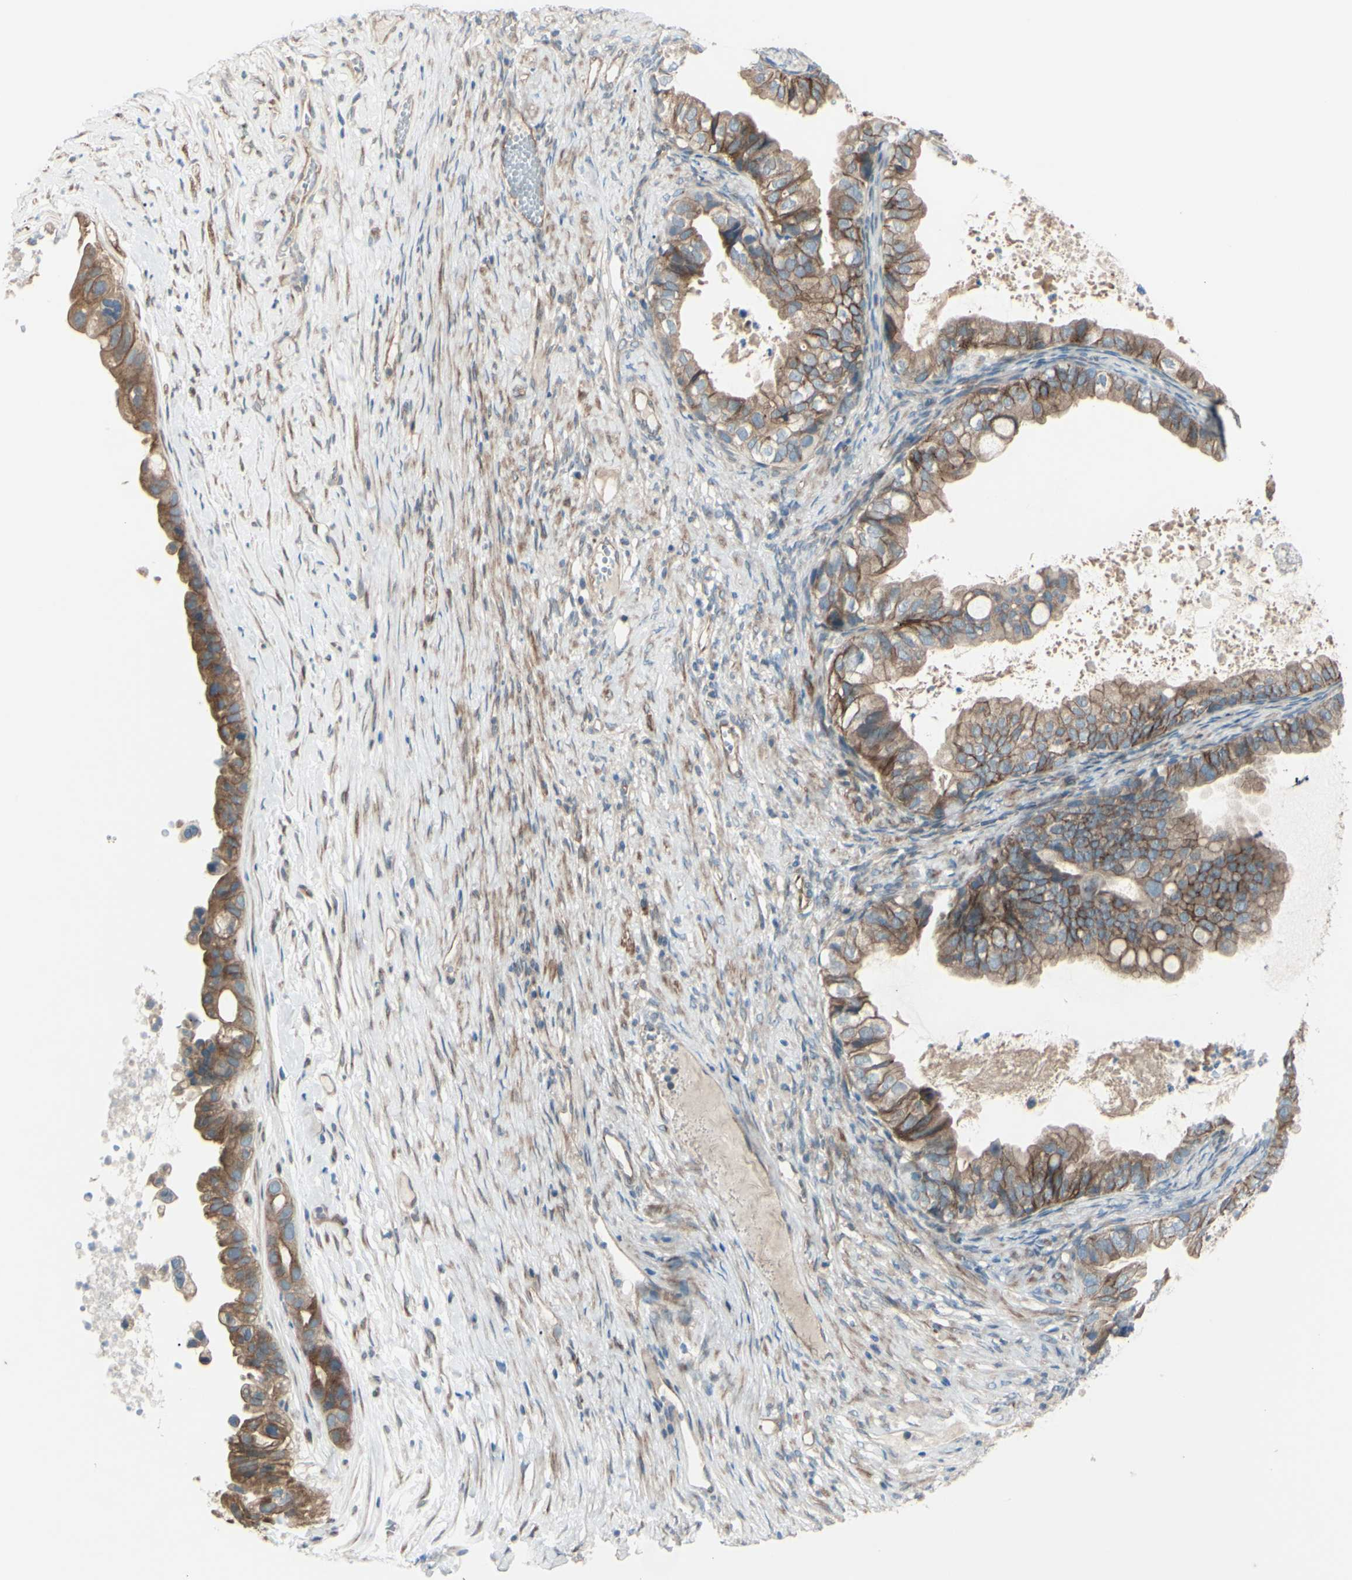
{"staining": {"intensity": "moderate", "quantity": ">75%", "location": "cytoplasmic/membranous"}, "tissue": "ovarian cancer", "cell_type": "Tumor cells", "image_type": "cancer", "snomed": [{"axis": "morphology", "description": "Cystadenocarcinoma, mucinous, NOS"}, {"axis": "topography", "description": "Ovary"}], "caption": "Protein staining exhibits moderate cytoplasmic/membranous staining in about >75% of tumor cells in mucinous cystadenocarcinoma (ovarian).", "gene": "LRRK1", "patient": {"sex": "female", "age": 80}}